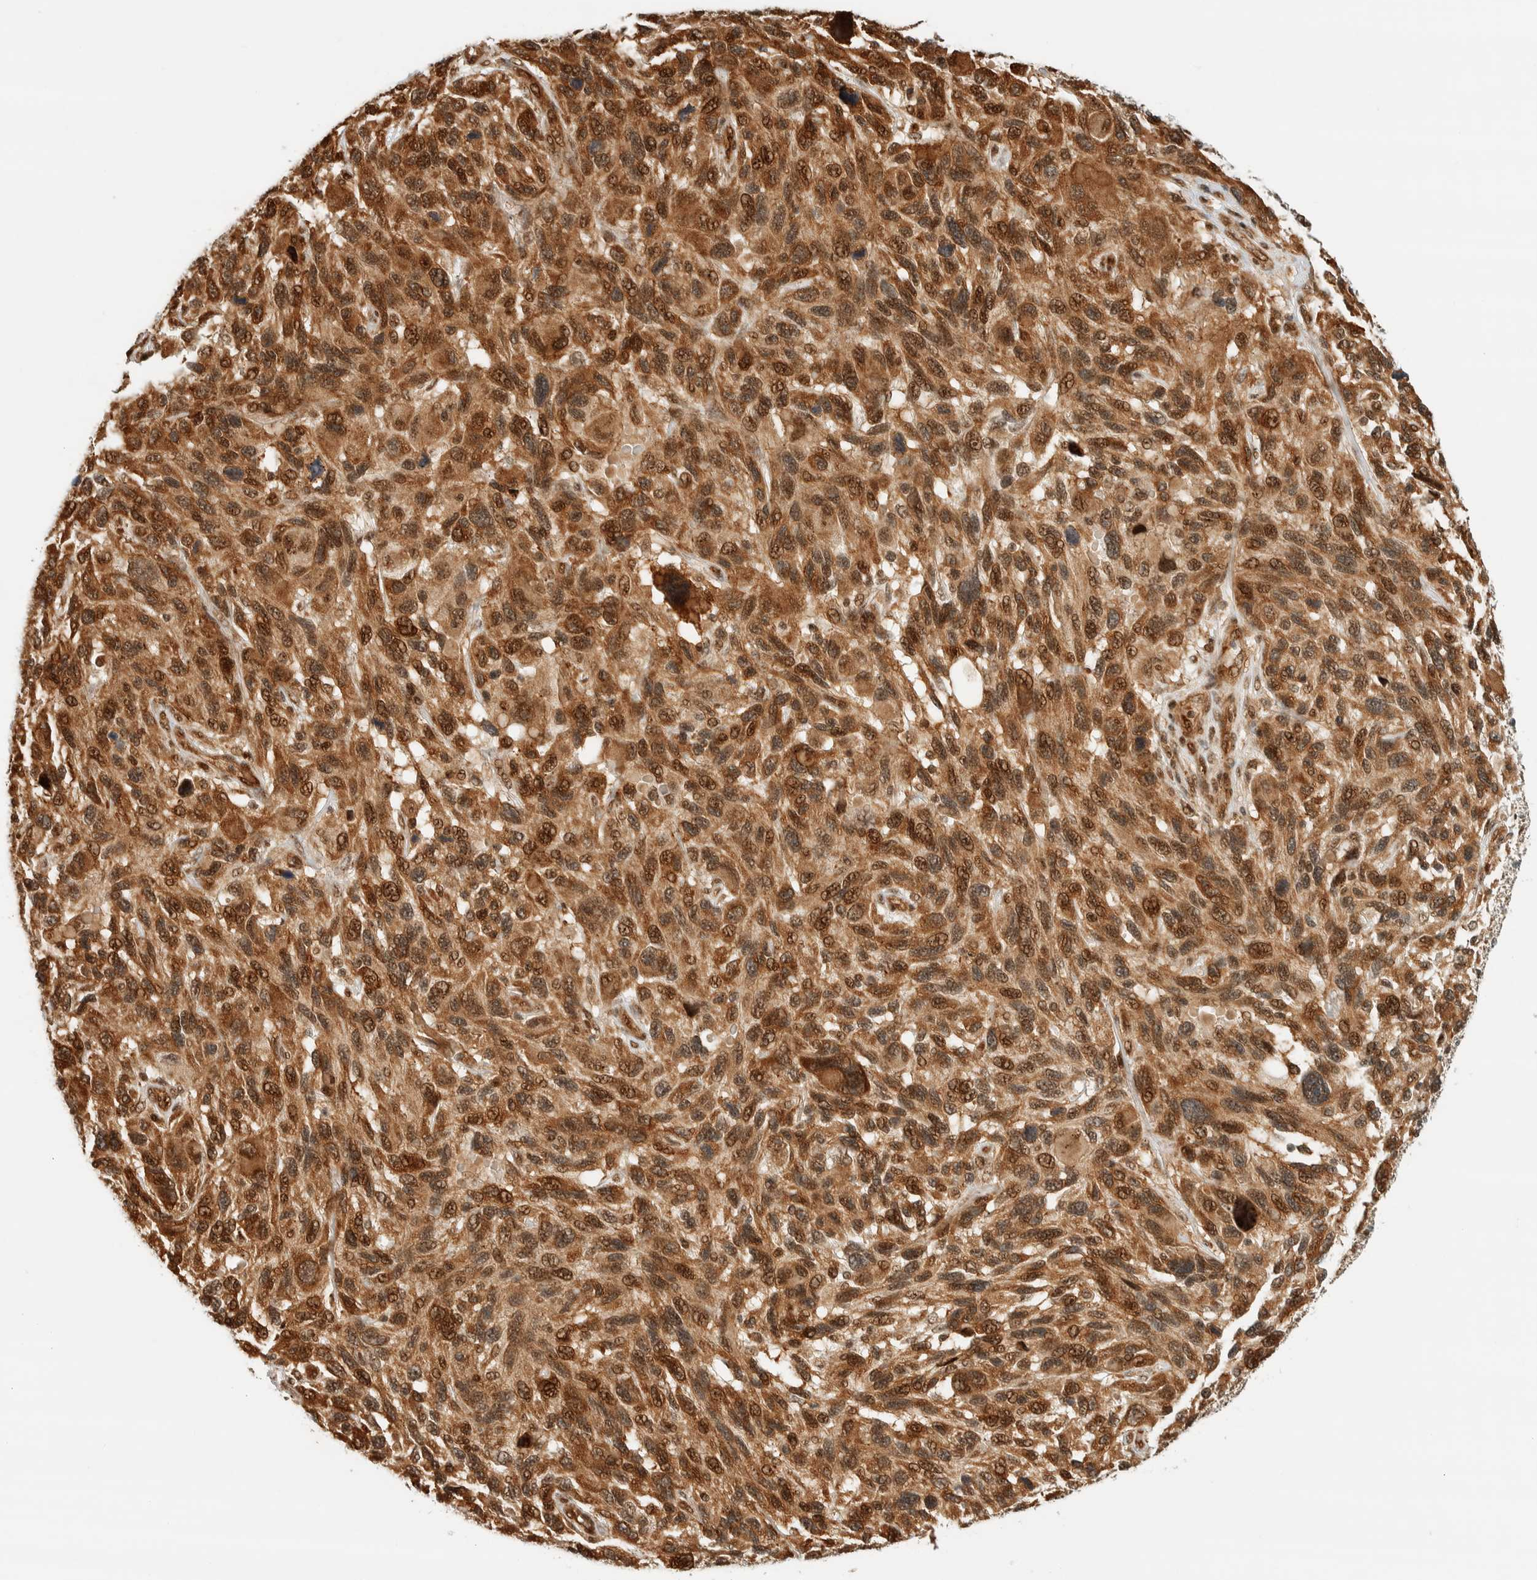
{"staining": {"intensity": "moderate", "quantity": ">75%", "location": "cytoplasmic/membranous,nuclear"}, "tissue": "melanoma", "cell_type": "Tumor cells", "image_type": "cancer", "snomed": [{"axis": "morphology", "description": "Malignant melanoma, NOS"}, {"axis": "topography", "description": "Skin"}], "caption": "High-power microscopy captured an immunohistochemistry (IHC) image of melanoma, revealing moderate cytoplasmic/membranous and nuclear expression in approximately >75% of tumor cells. (Brightfield microscopy of DAB IHC at high magnification).", "gene": "SIK1", "patient": {"sex": "male", "age": 53}}